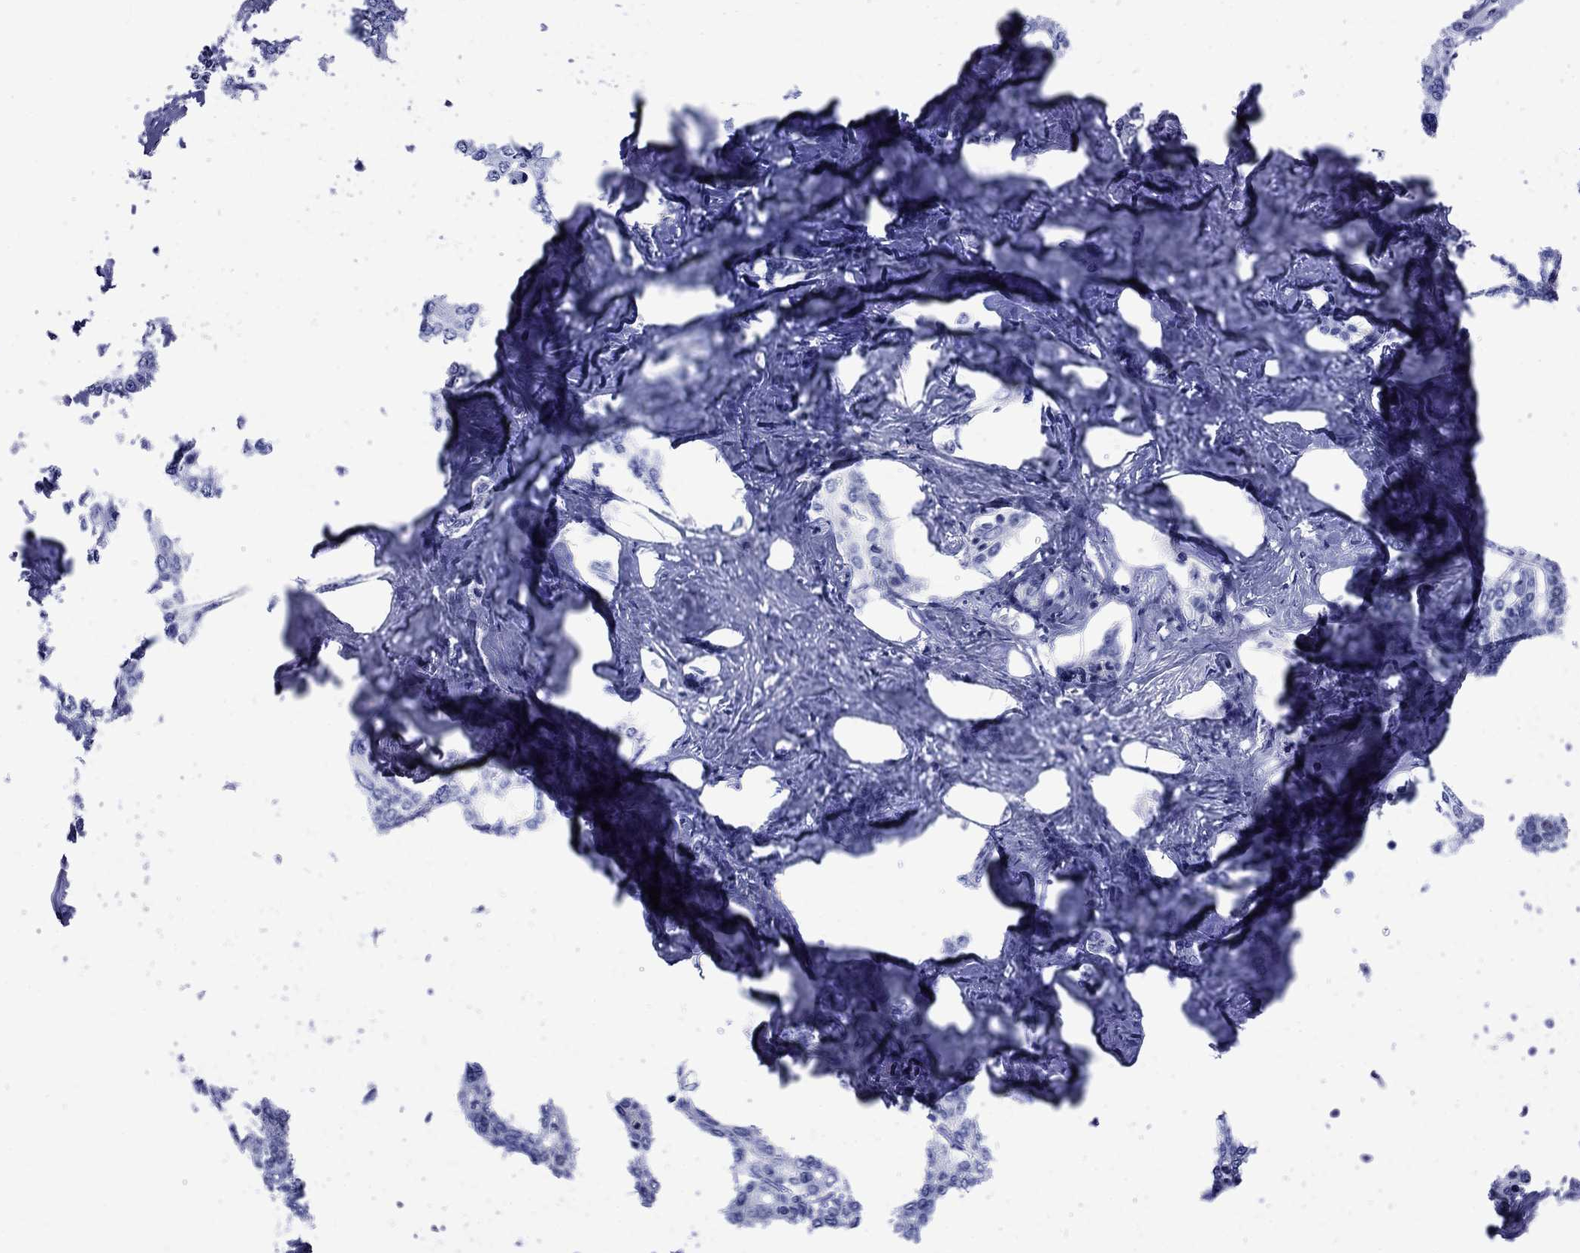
{"staining": {"intensity": "negative", "quantity": "none", "location": "none"}, "tissue": "liver cancer", "cell_type": "Tumor cells", "image_type": "cancer", "snomed": [{"axis": "morphology", "description": "Cholangiocarcinoma"}, {"axis": "topography", "description": "Liver"}], "caption": "A high-resolution image shows immunohistochemistry (IHC) staining of cholangiocarcinoma (liver), which demonstrates no significant staining in tumor cells.", "gene": "APOA2", "patient": {"sex": "female", "age": 47}}